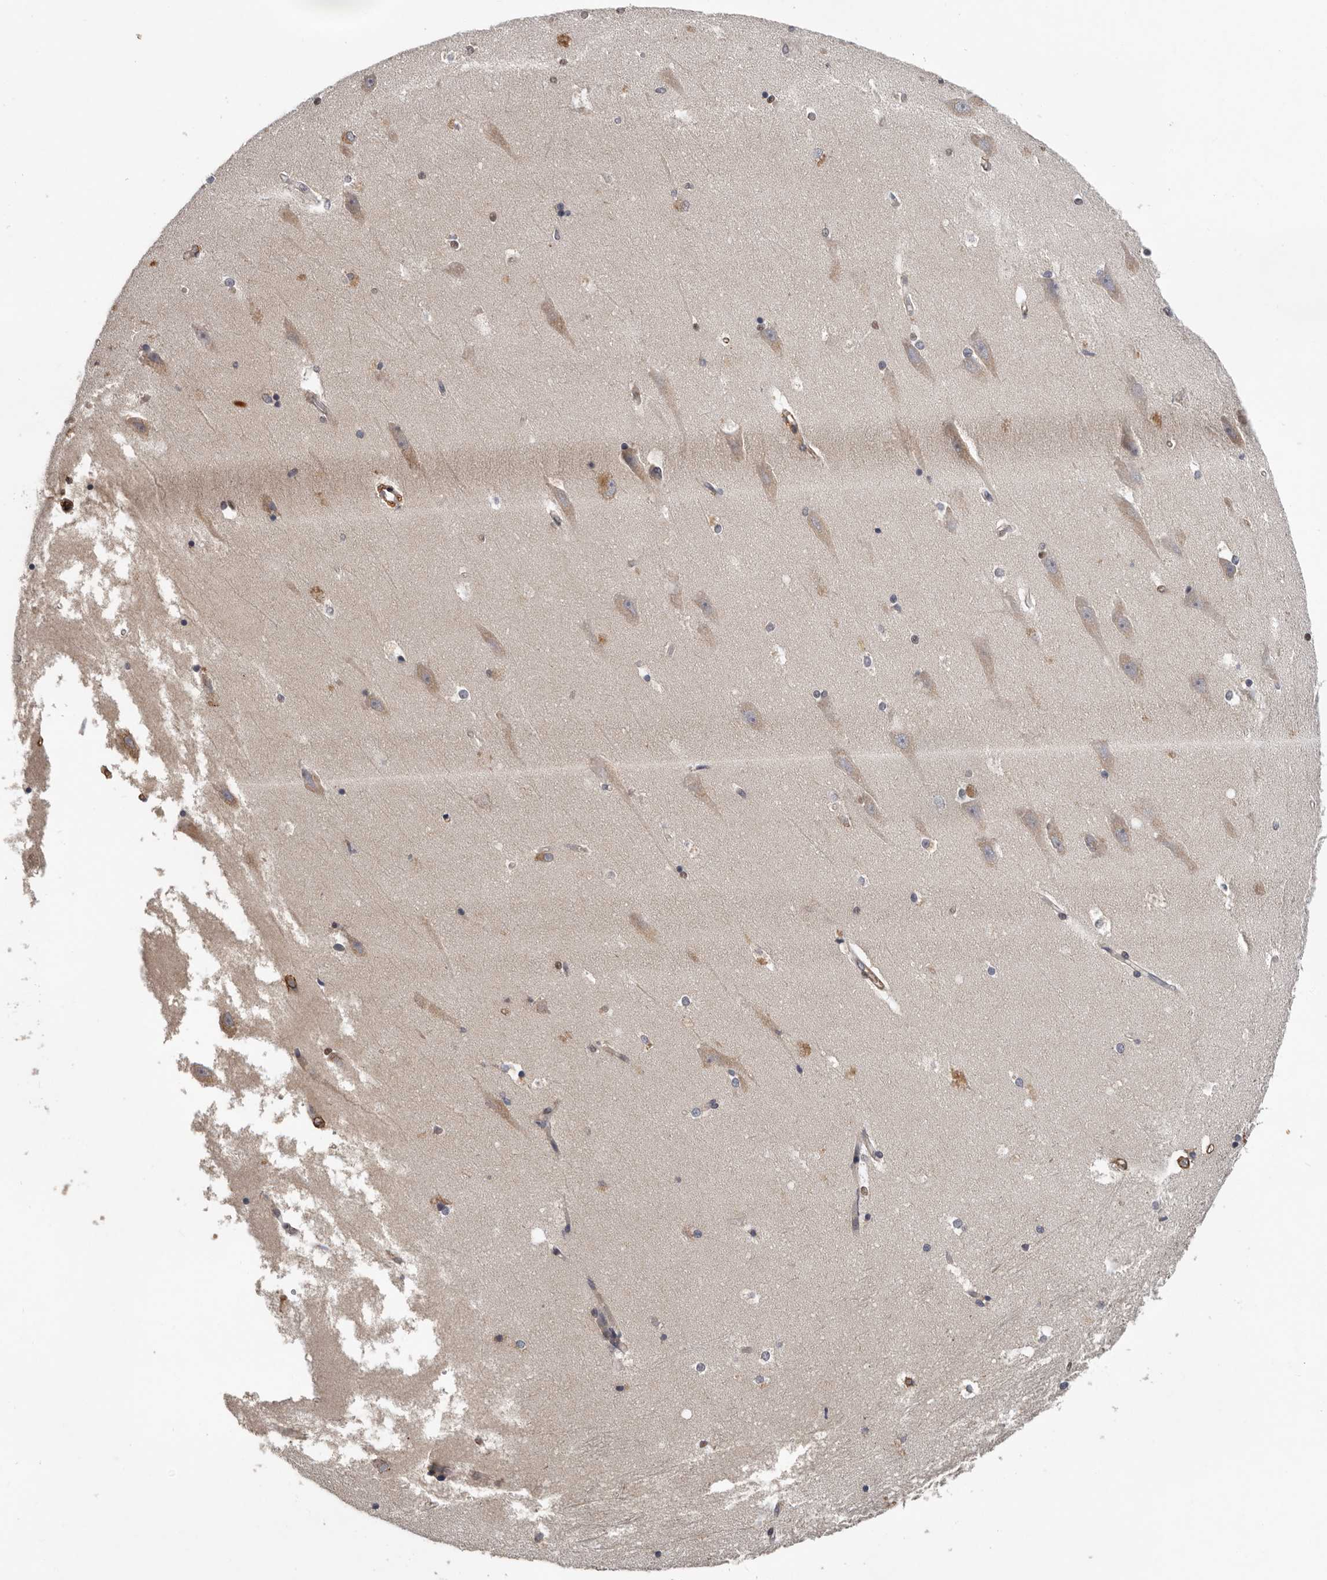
{"staining": {"intensity": "weak", "quantity": "<25%", "location": "cytoplasmic/membranous"}, "tissue": "hippocampus", "cell_type": "Glial cells", "image_type": "normal", "snomed": [{"axis": "morphology", "description": "Normal tissue, NOS"}, {"axis": "topography", "description": "Hippocampus"}], "caption": "Glial cells show no significant protein staining in unremarkable hippocampus. (IHC, brightfield microscopy, high magnification).", "gene": "RNF157", "patient": {"sex": "male", "age": 45}}